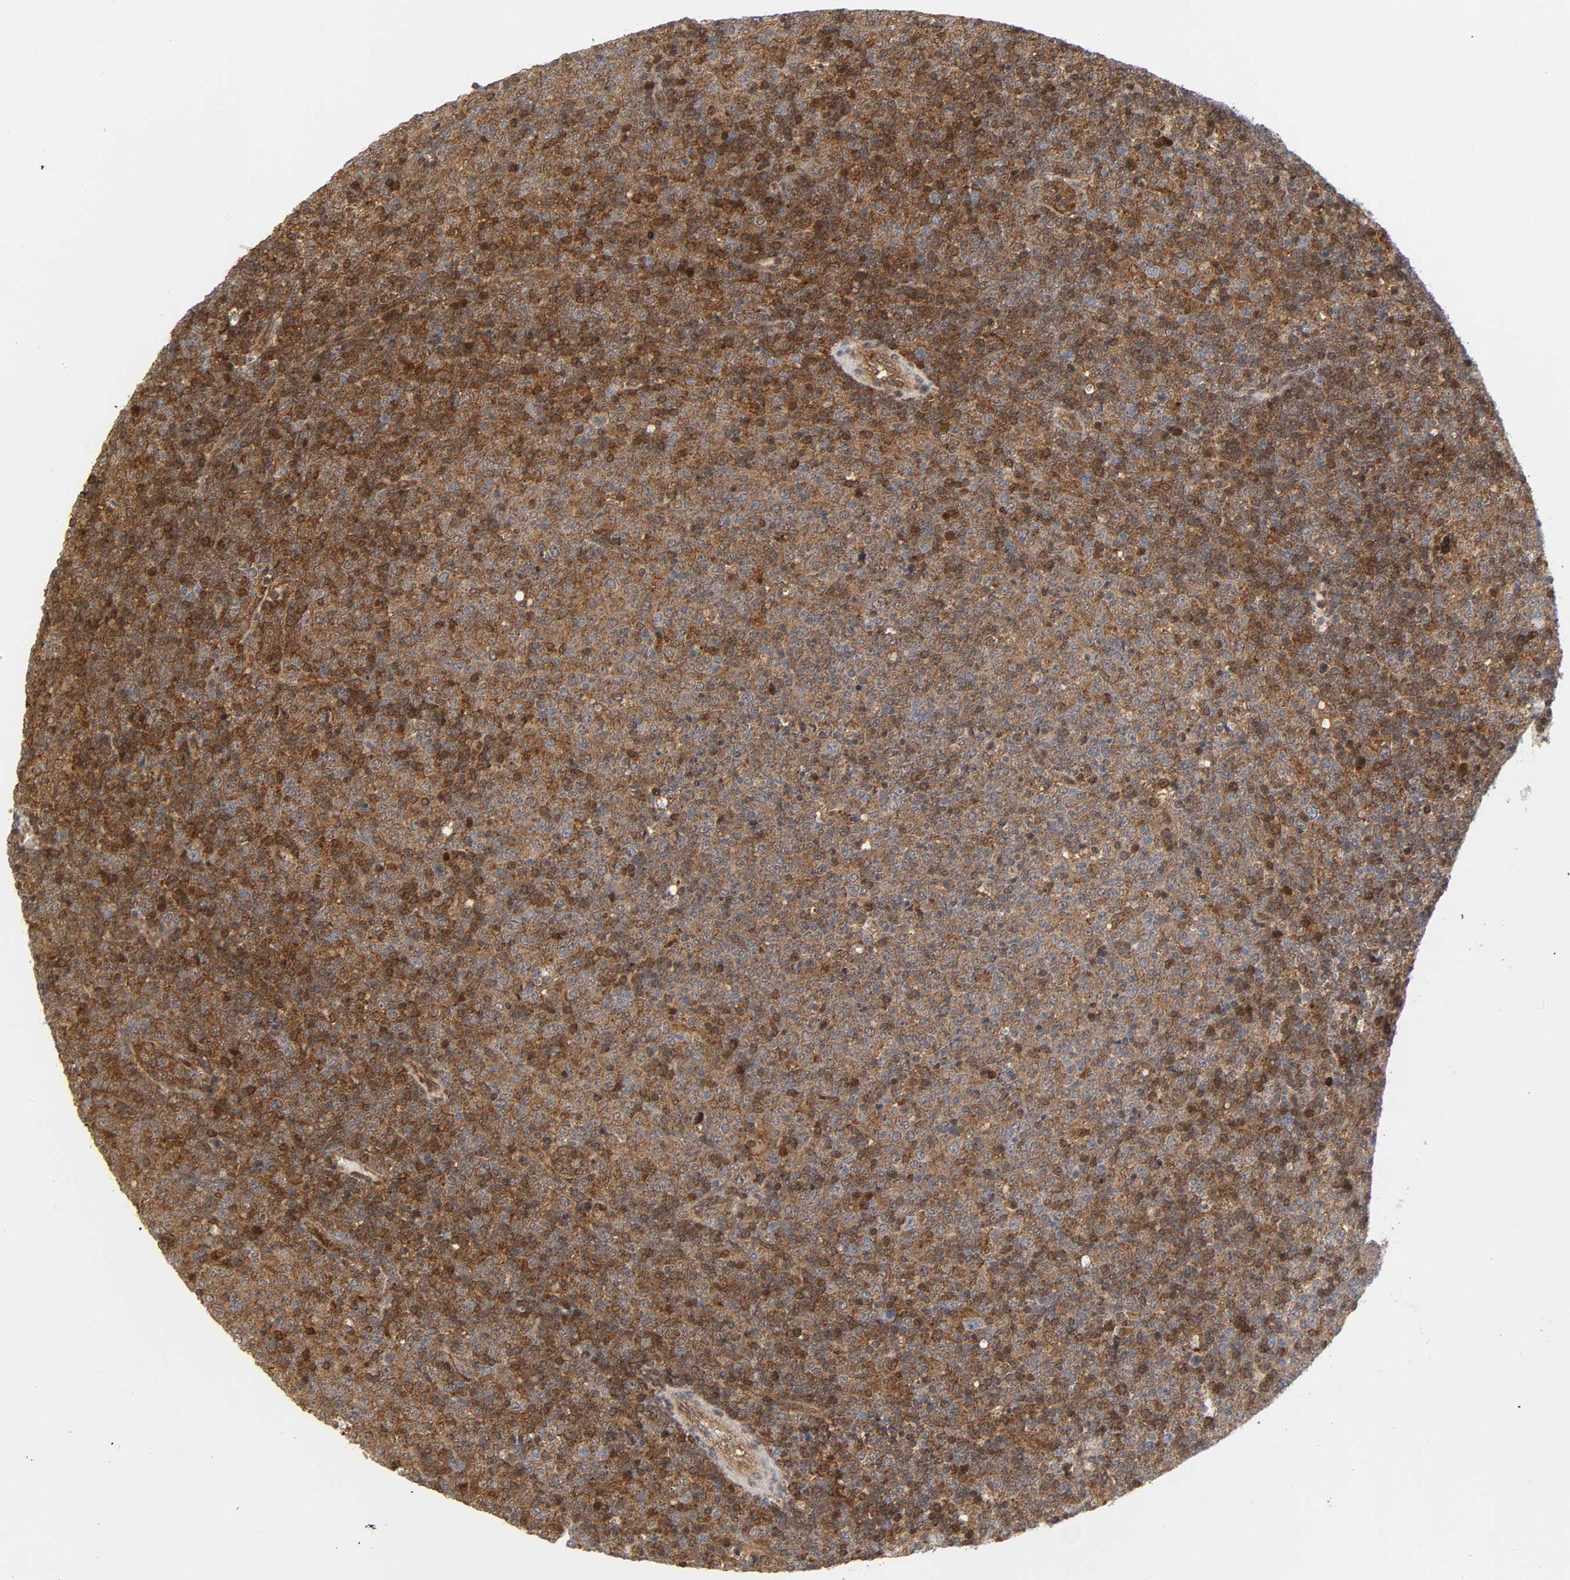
{"staining": {"intensity": "moderate", "quantity": "<25%", "location": "cytoplasmic/membranous"}, "tissue": "lymphoma", "cell_type": "Tumor cells", "image_type": "cancer", "snomed": [{"axis": "morphology", "description": "Malignant lymphoma, non-Hodgkin's type, Low grade"}, {"axis": "topography", "description": "Lymph node"}], "caption": "Tumor cells display low levels of moderate cytoplasmic/membranous positivity in about <25% of cells in human malignant lymphoma, non-Hodgkin's type (low-grade).", "gene": "MAPK1", "patient": {"sex": "male", "age": 70}}